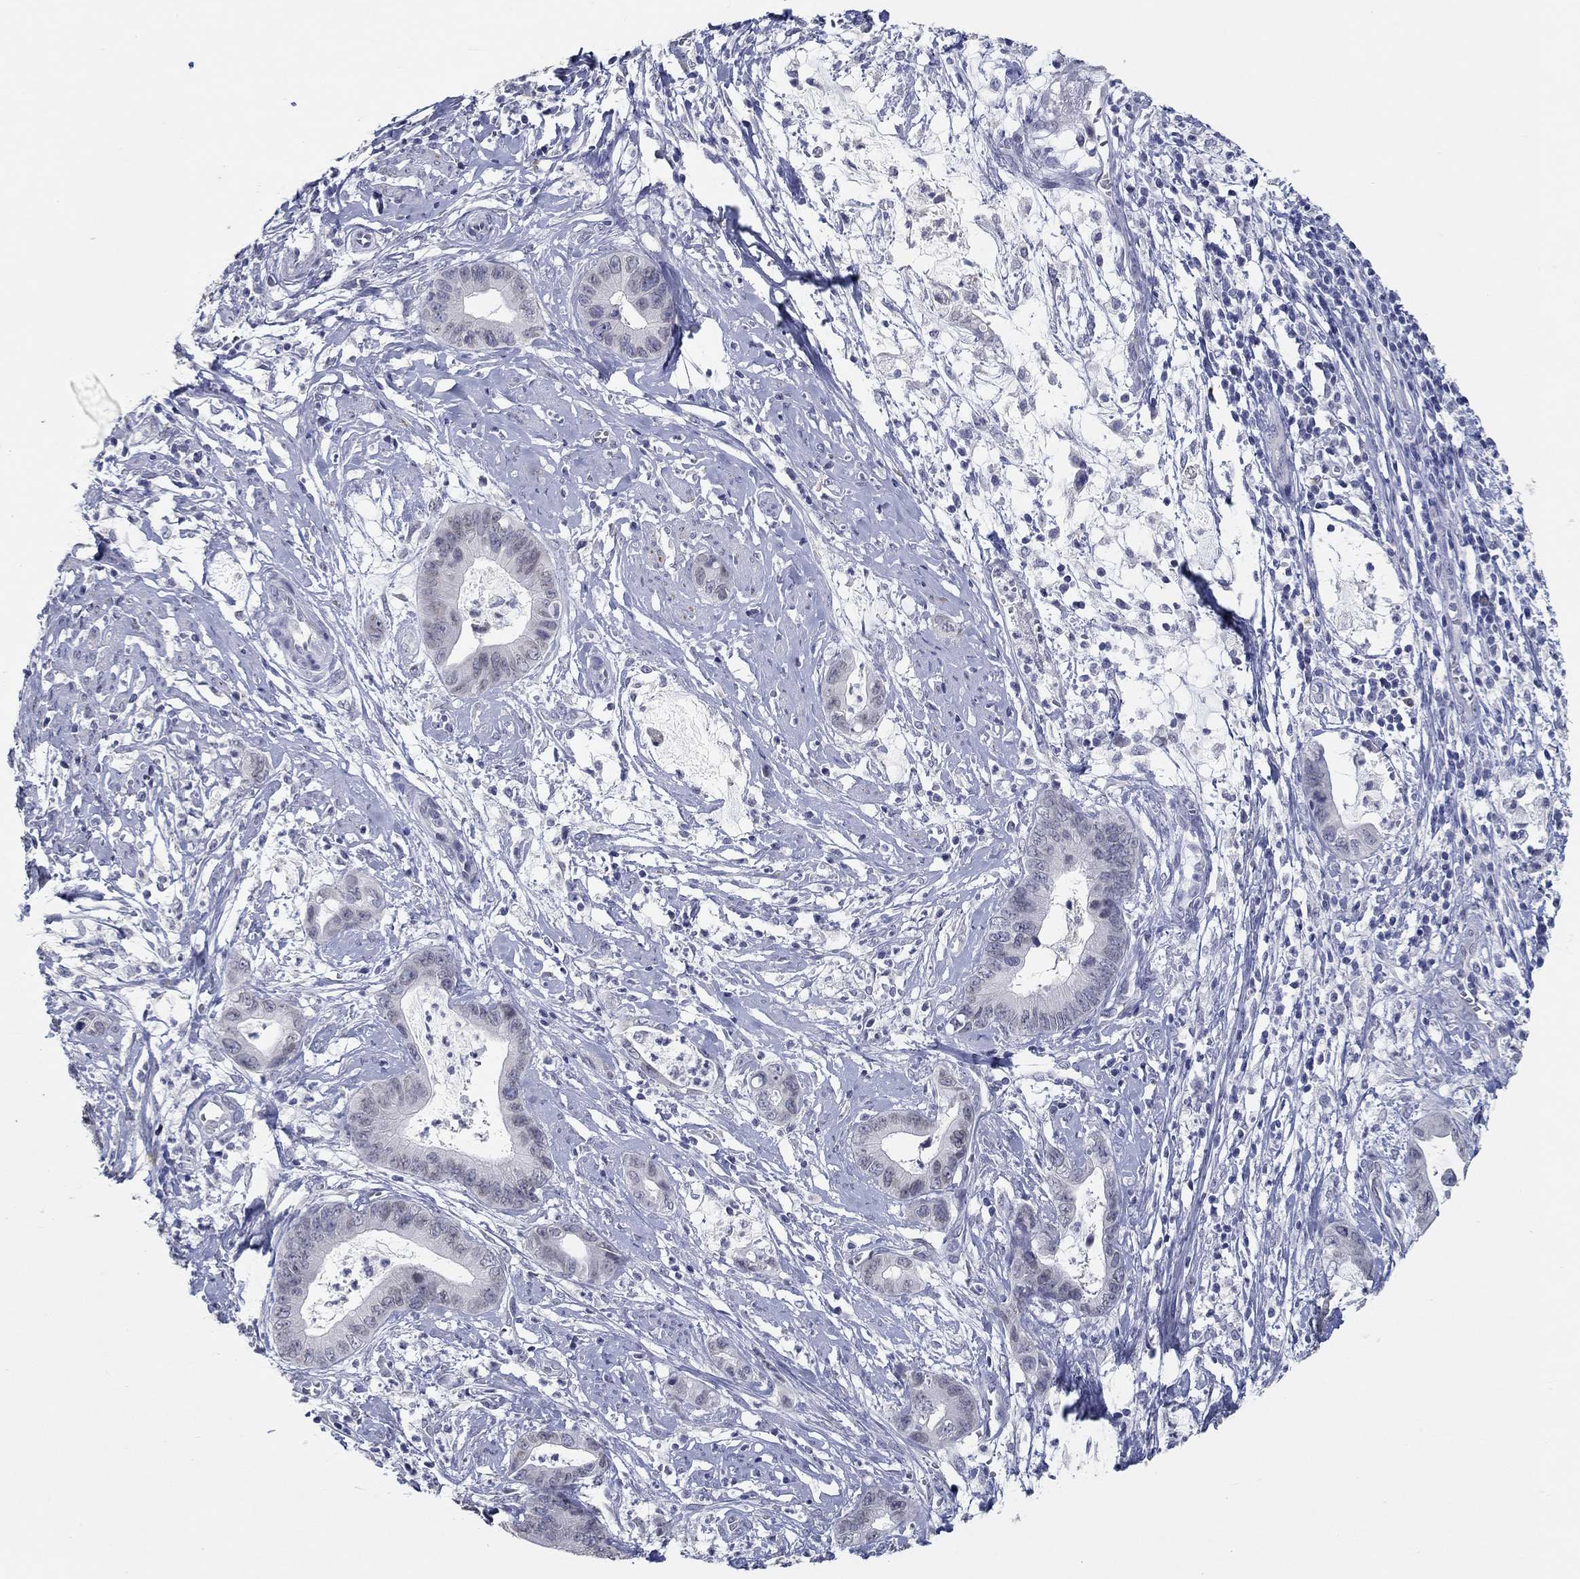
{"staining": {"intensity": "negative", "quantity": "none", "location": "none"}, "tissue": "cervical cancer", "cell_type": "Tumor cells", "image_type": "cancer", "snomed": [{"axis": "morphology", "description": "Adenocarcinoma, NOS"}, {"axis": "topography", "description": "Cervix"}], "caption": "The immunohistochemistry (IHC) image has no significant staining in tumor cells of cervical cancer (adenocarcinoma) tissue. (Stains: DAB immunohistochemistry (IHC) with hematoxylin counter stain, Microscopy: brightfield microscopy at high magnification).", "gene": "NUP155", "patient": {"sex": "female", "age": 44}}